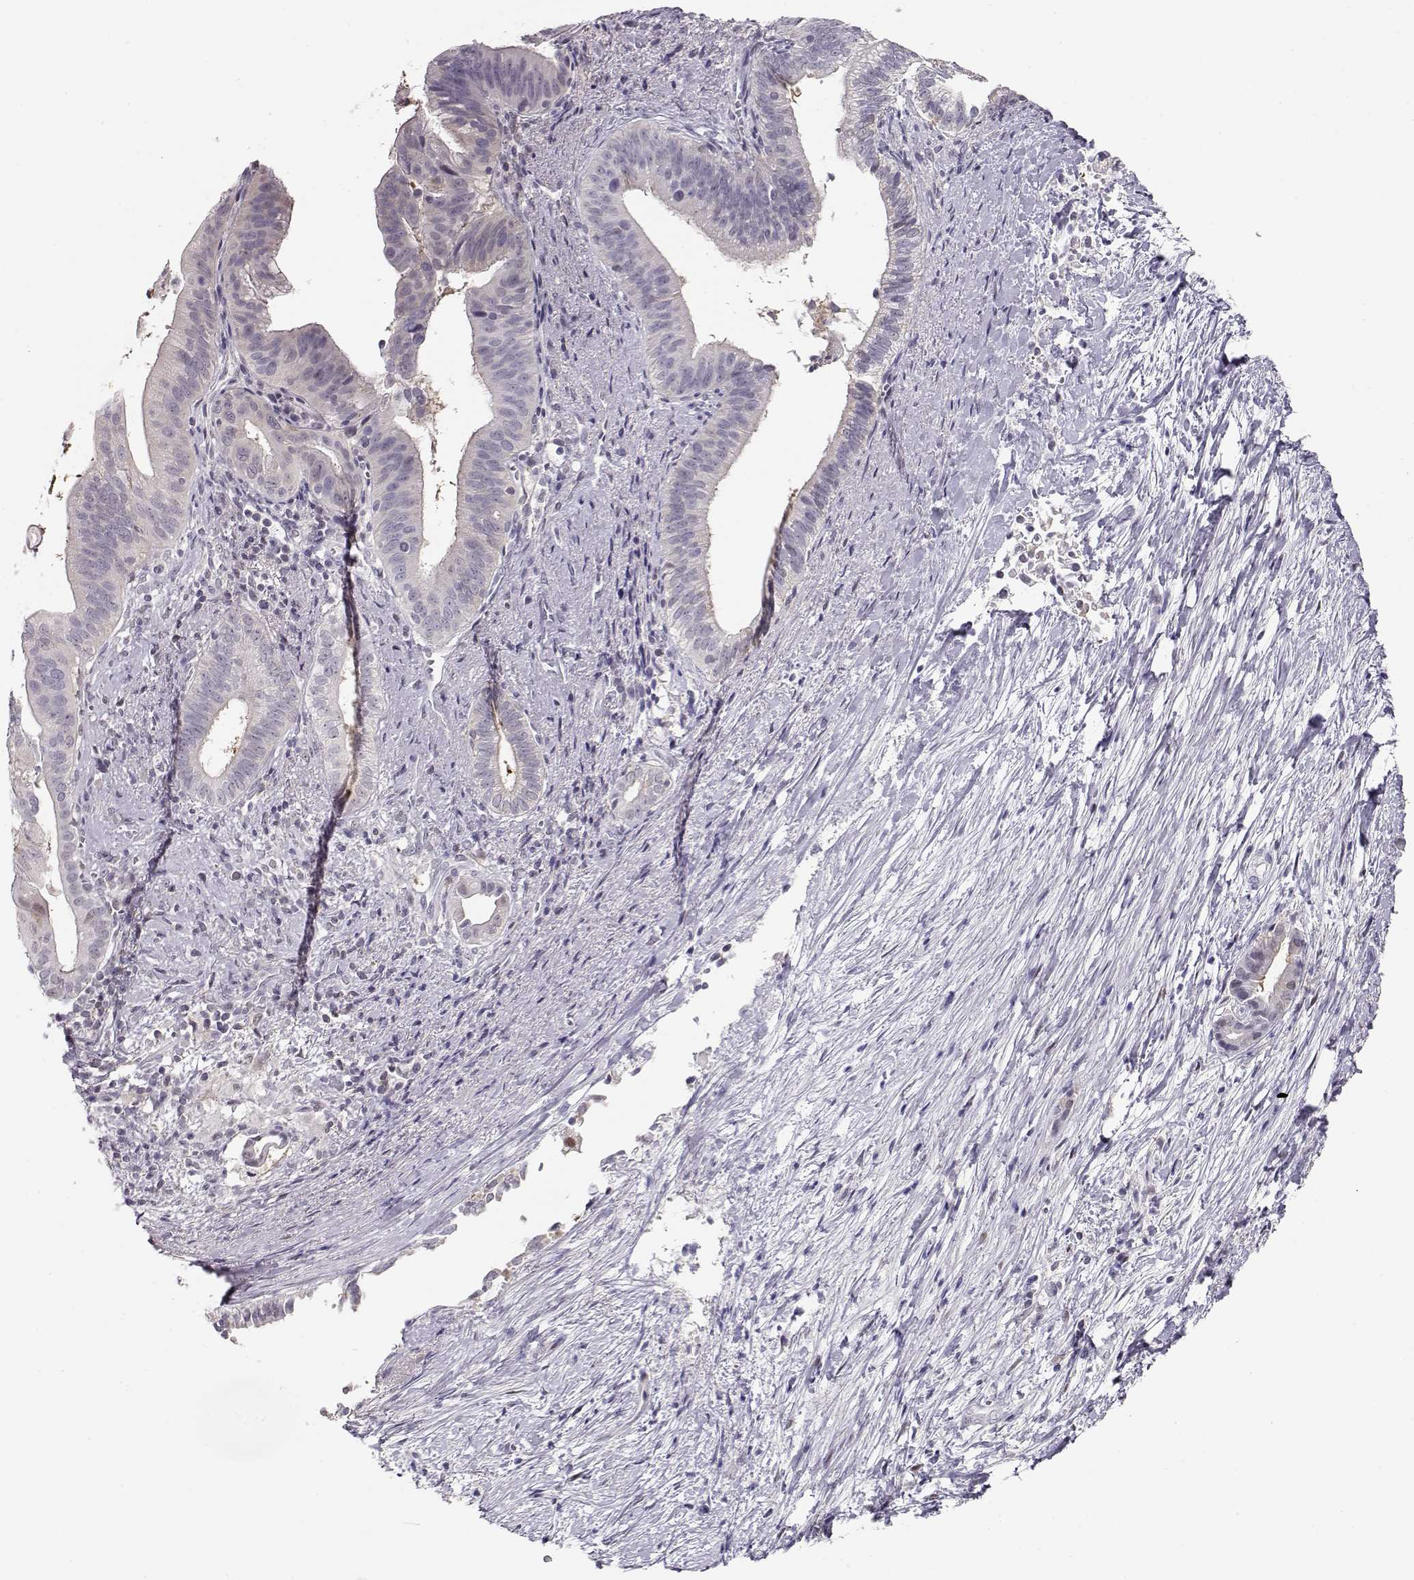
{"staining": {"intensity": "negative", "quantity": "none", "location": "none"}, "tissue": "pancreatic cancer", "cell_type": "Tumor cells", "image_type": "cancer", "snomed": [{"axis": "morphology", "description": "Adenocarcinoma, NOS"}, {"axis": "topography", "description": "Pancreas"}], "caption": "DAB immunohistochemical staining of adenocarcinoma (pancreatic) displays no significant positivity in tumor cells. (DAB (3,3'-diaminobenzidine) IHC visualized using brightfield microscopy, high magnification).", "gene": "TEPP", "patient": {"sex": "male", "age": 61}}